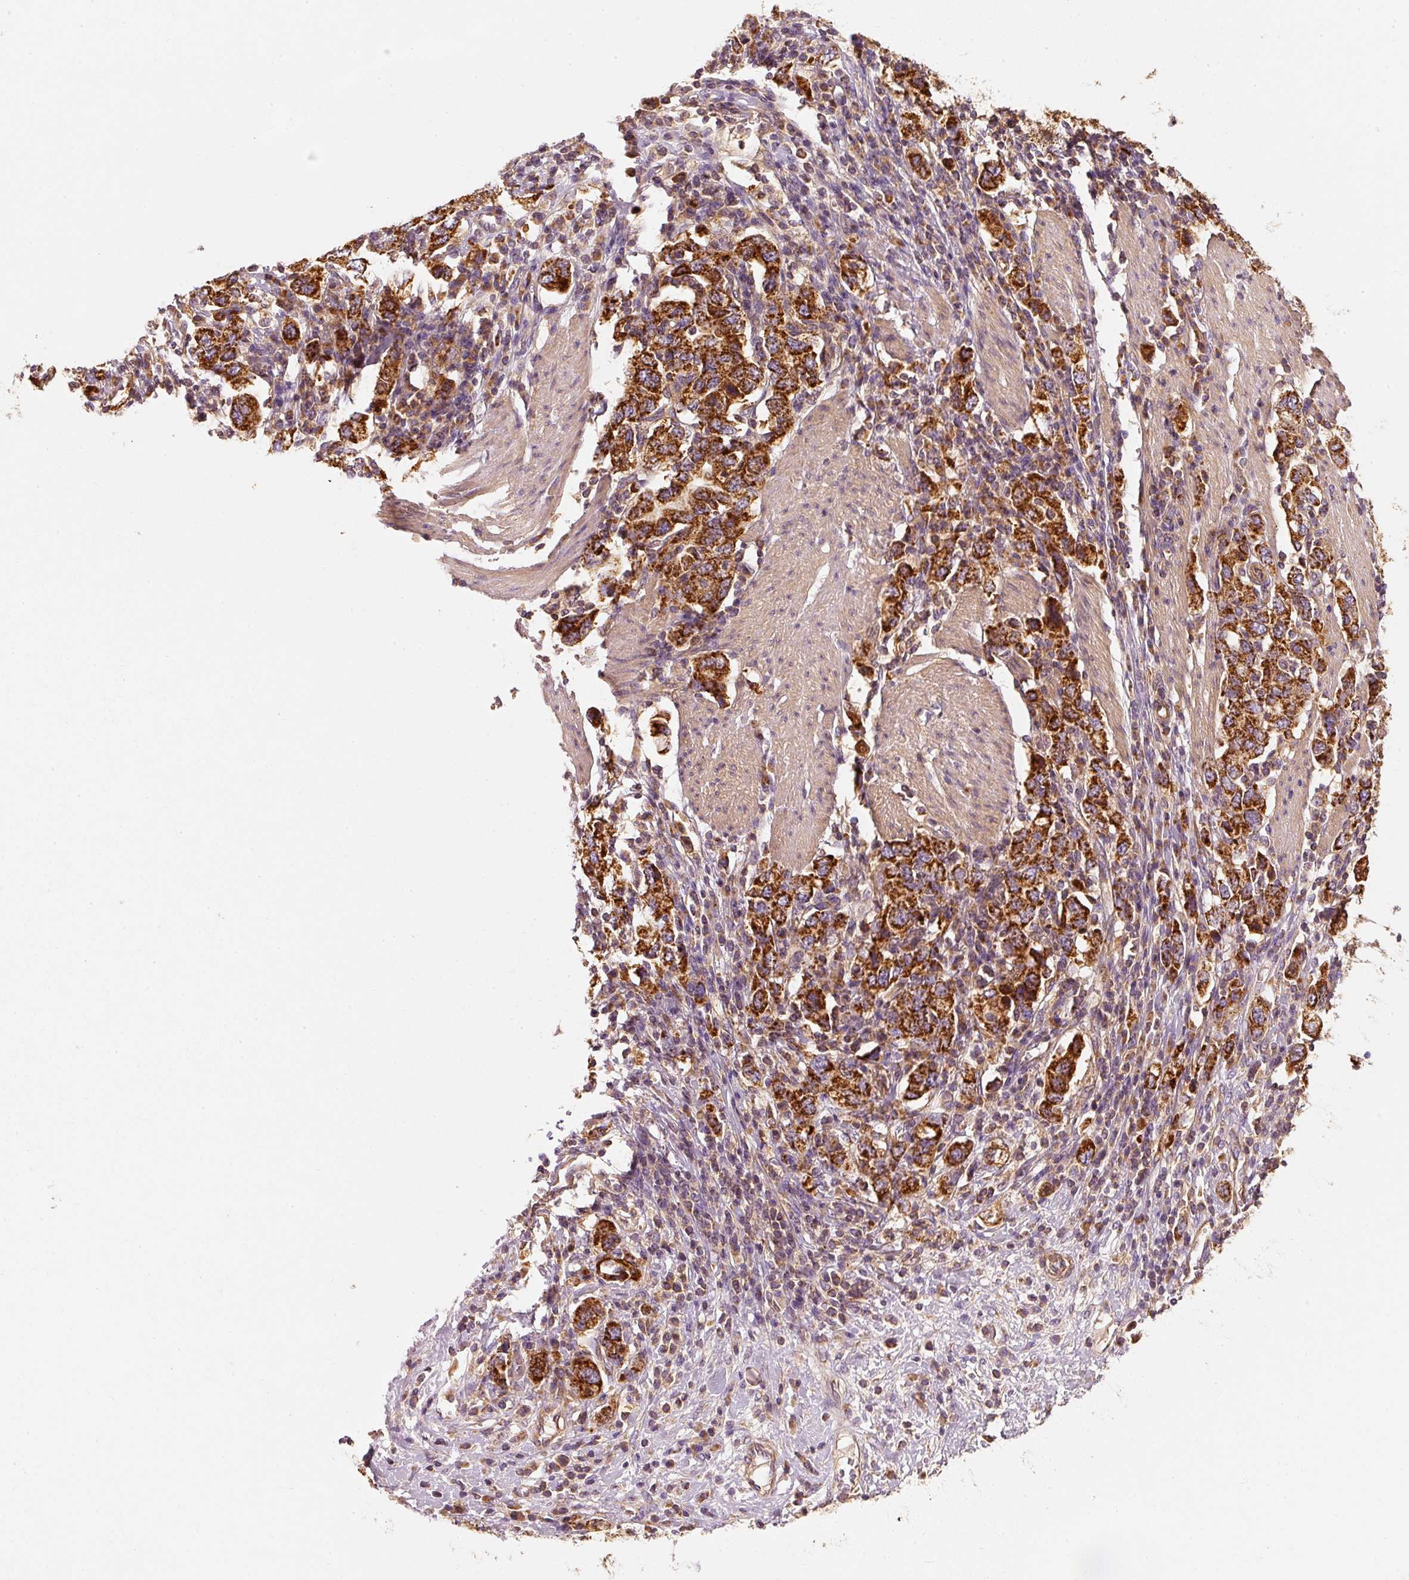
{"staining": {"intensity": "strong", "quantity": ">75%", "location": "cytoplasmic/membranous"}, "tissue": "stomach cancer", "cell_type": "Tumor cells", "image_type": "cancer", "snomed": [{"axis": "morphology", "description": "Adenocarcinoma, NOS"}, {"axis": "topography", "description": "Stomach, upper"}, {"axis": "topography", "description": "Stomach"}], "caption": "Stomach adenocarcinoma tissue displays strong cytoplasmic/membranous positivity in approximately >75% of tumor cells (Brightfield microscopy of DAB IHC at high magnification).", "gene": "TOMM40", "patient": {"sex": "male", "age": 62}}